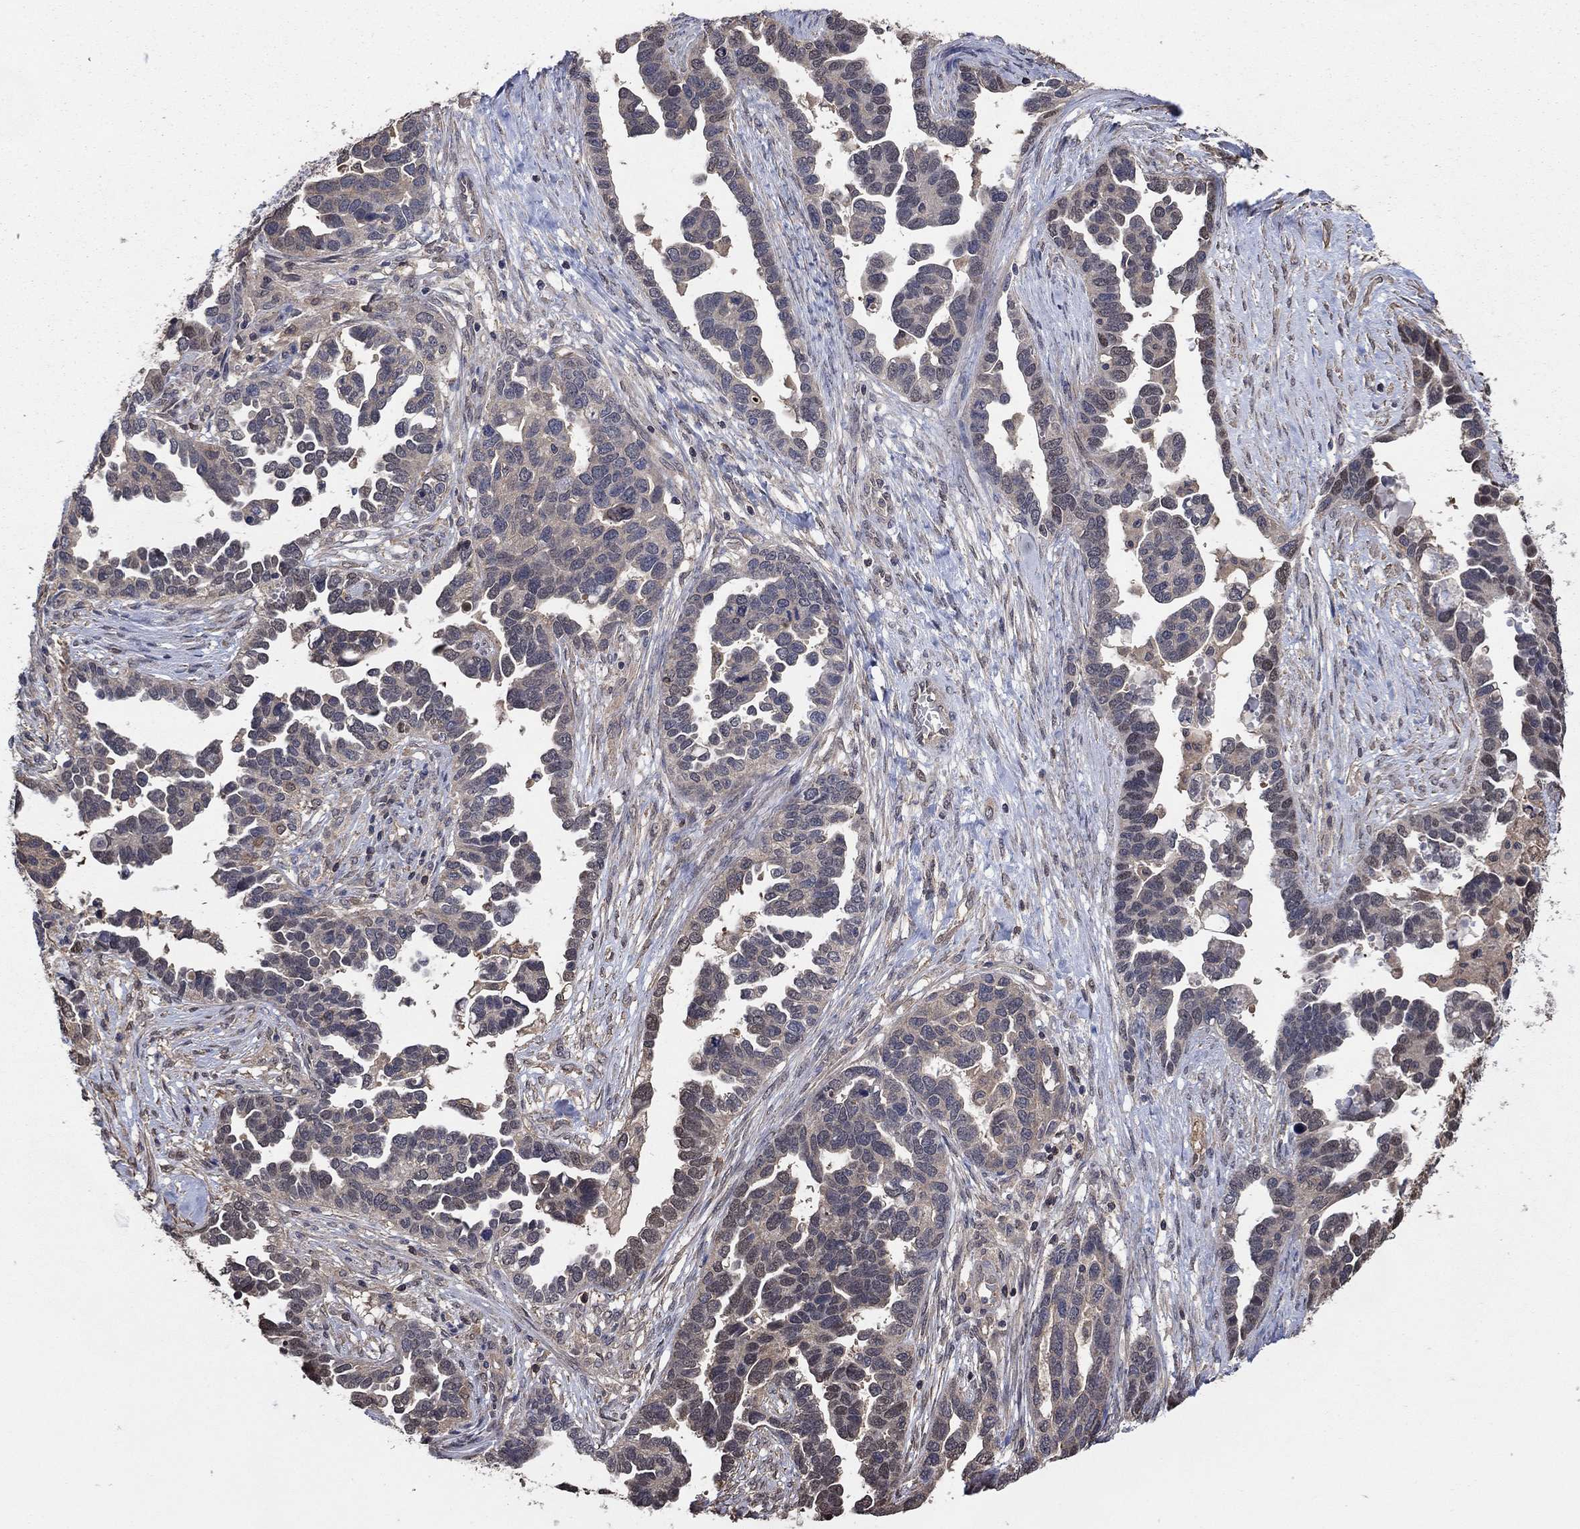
{"staining": {"intensity": "negative", "quantity": "none", "location": "none"}, "tissue": "ovarian cancer", "cell_type": "Tumor cells", "image_type": "cancer", "snomed": [{"axis": "morphology", "description": "Cystadenocarcinoma, serous, NOS"}, {"axis": "topography", "description": "Ovary"}], "caption": "DAB immunohistochemical staining of ovarian cancer (serous cystadenocarcinoma) reveals no significant staining in tumor cells.", "gene": "RNF114", "patient": {"sex": "female", "age": 54}}